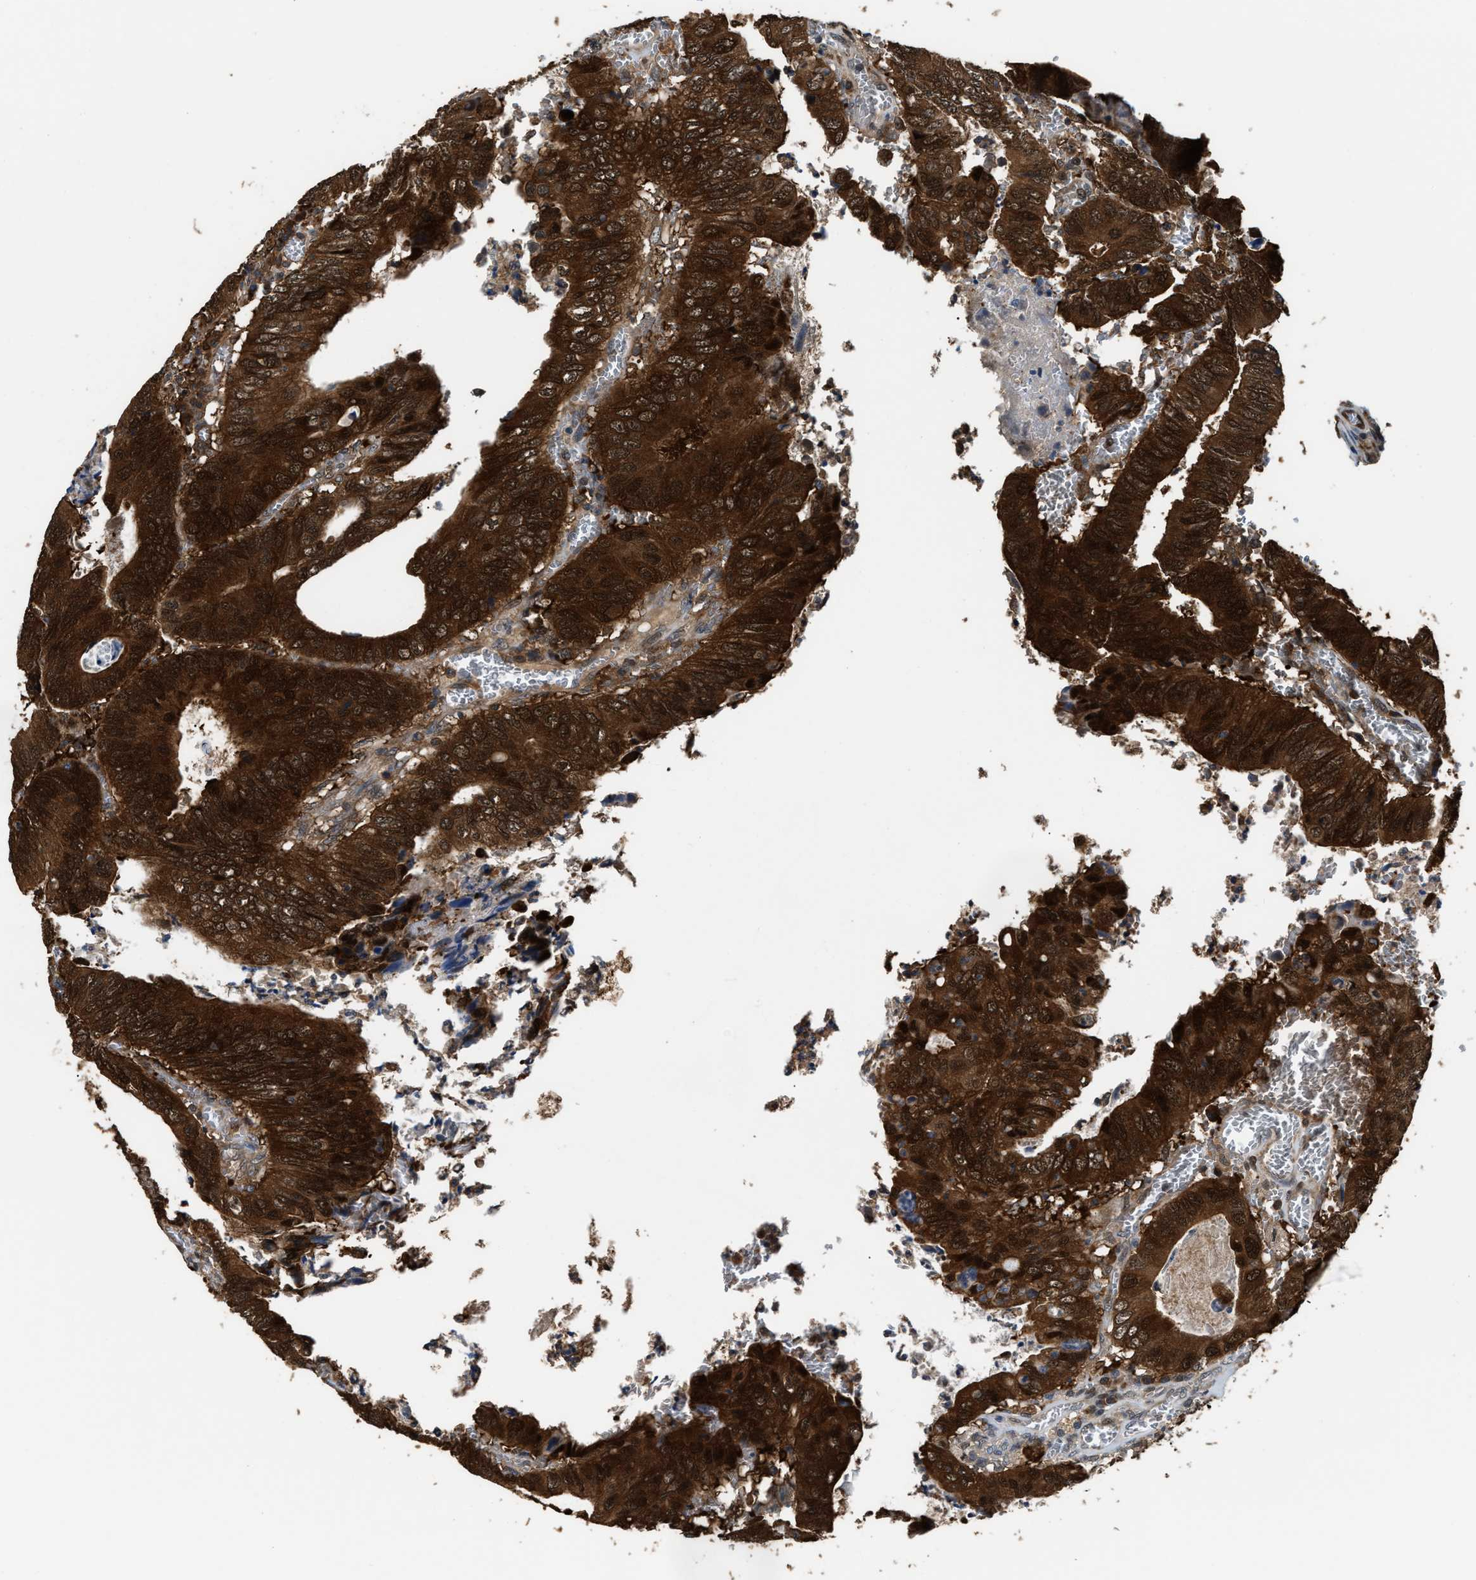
{"staining": {"intensity": "strong", "quantity": ">75%", "location": "cytoplasmic/membranous,nuclear"}, "tissue": "colorectal cancer", "cell_type": "Tumor cells", "image_type": "cancer", "snomed": [{"axis": "morphology", "description": "Inflammation, NOS"}, {"axis": "morphology", "description": "Adenocarcinoma, NOS"}, {"axis": "topography", "description": "Colon"}], "caption": "Tumor cells display strong cytoplasmic/membranous and nuclear expression in approximately >75% of cells in colorectal cancer (adenocarcinoma).", "gene": "PPA1", "patient": {"sex": "male", "age": 72}}